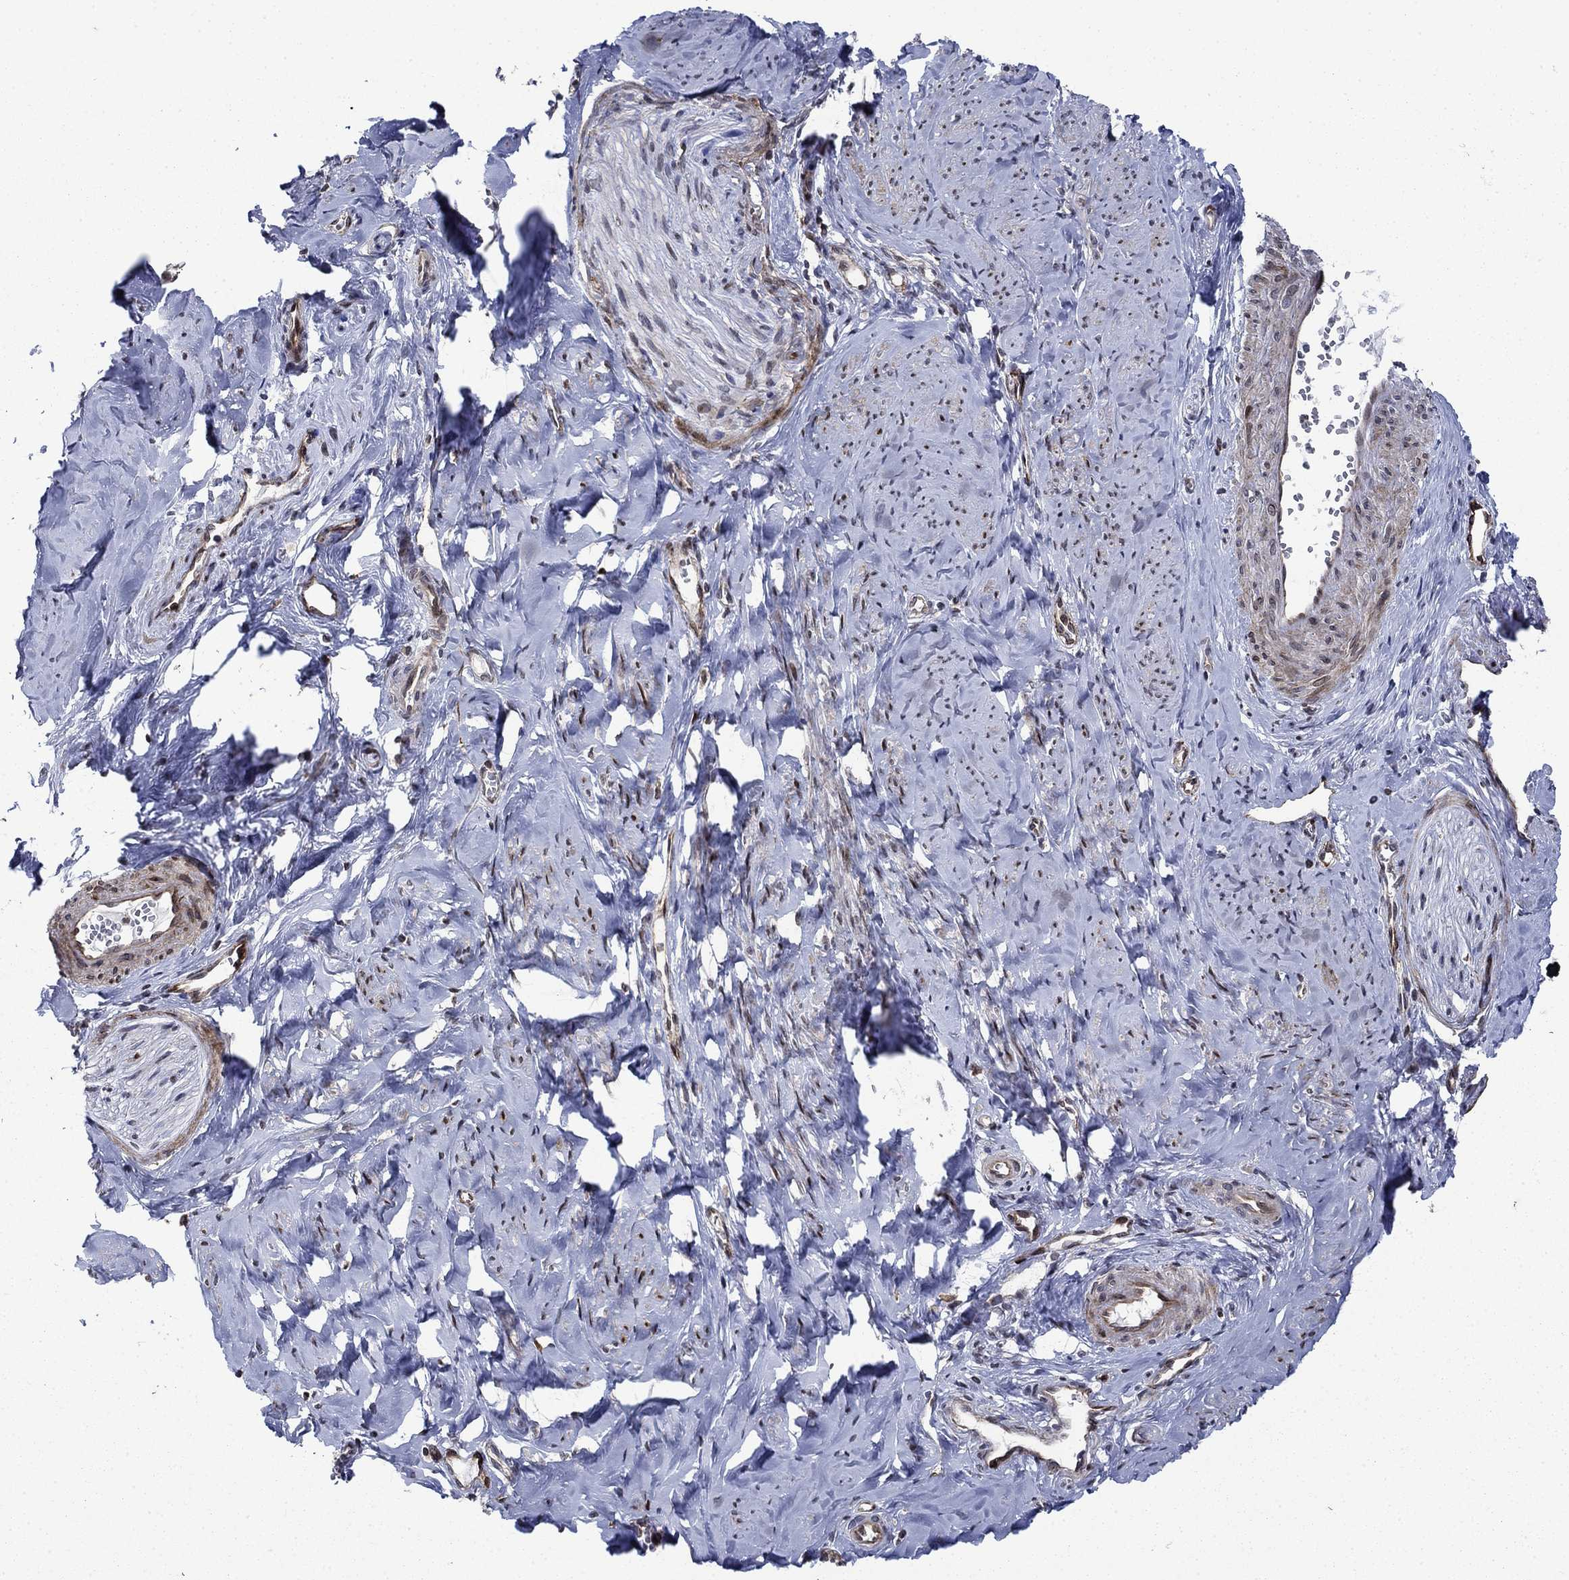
{"staining": {"intensity": "strong", "quantity": "25%-75%", "location": "cytoplasmic/membranous"}, "tissue": "smooth muscle", "cell_type": "Smooth muscle cells", "image_type": "normal", "snomed": [{"axis": "morphology", "description": "Normal tissue, NOS"}, {"axis": "topography", "description": "Smooth muscle"}], "caption": "A micrograph of smooth muscle stained for a protein demonstrates strong cytoplasmic/membranous brown staining in smooth muscle cells.", "gene": "DHRS7", "patient": {"sex": "female", "age": 48}}